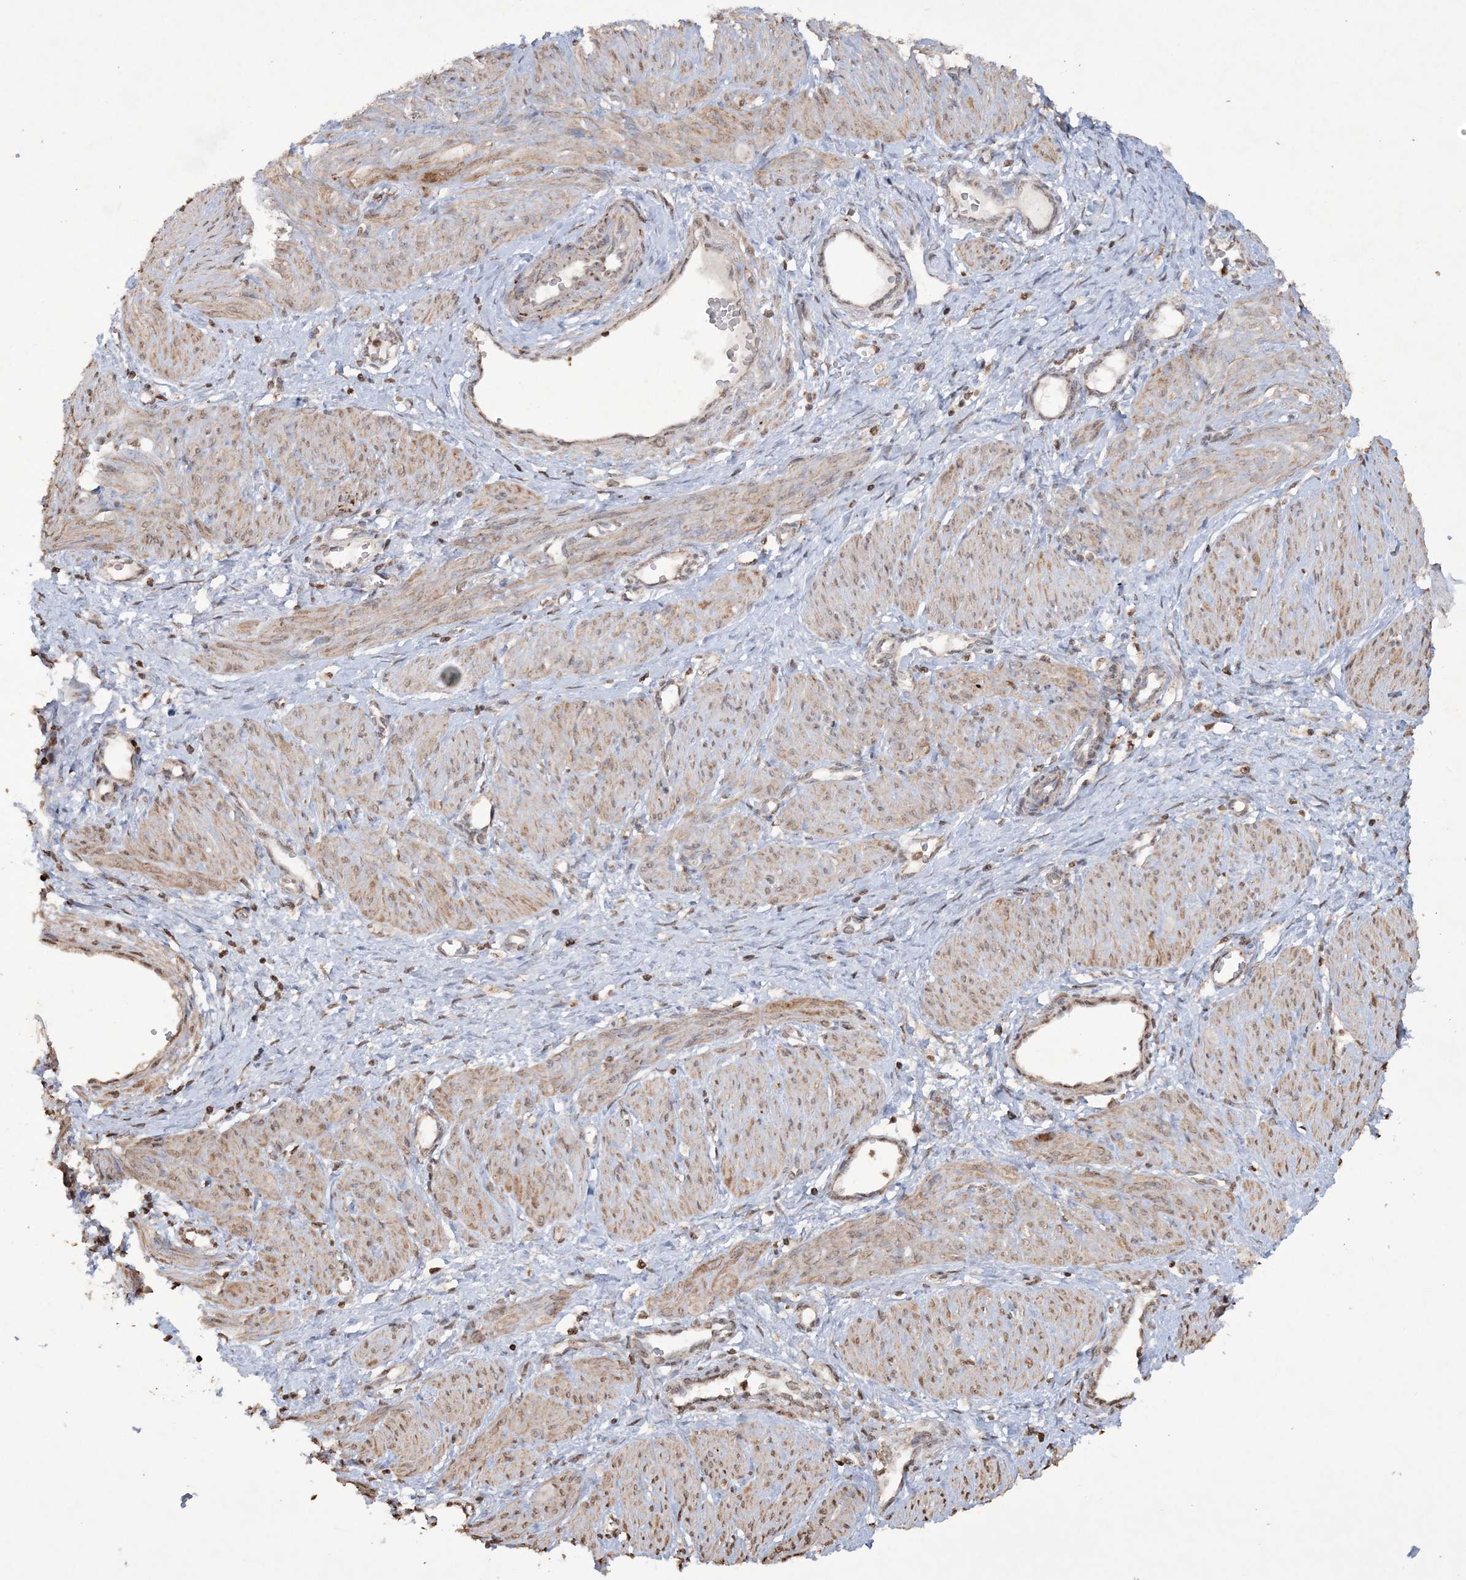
{"staining": {"intensity": "moderate", "quantity": "25%-75%", "location": "cytoplasmic/membranous,nuclear"}, "tissue": "smooth muscle", "cell_type": "Smooth muscle cells", "image_type": "normal", "snomed": [{"axis": "morphology", "description": "Normal tissue, NOS"}, {"axis": "topography", "description": "Endometrium"}], "caption": "Brown immunohistochemical staining in normal human smooth muscle exhibits moderate cytoplasmic/membranous,nuclear positivity in about 25%-75% of smooth muscle cells. Using DAB (brown) and hematoxylin (blue) stains, captured at high magnification using brightfield microscopy.", "gene": "TTC7A", "patient": {"sex": "female", "age": 33}}